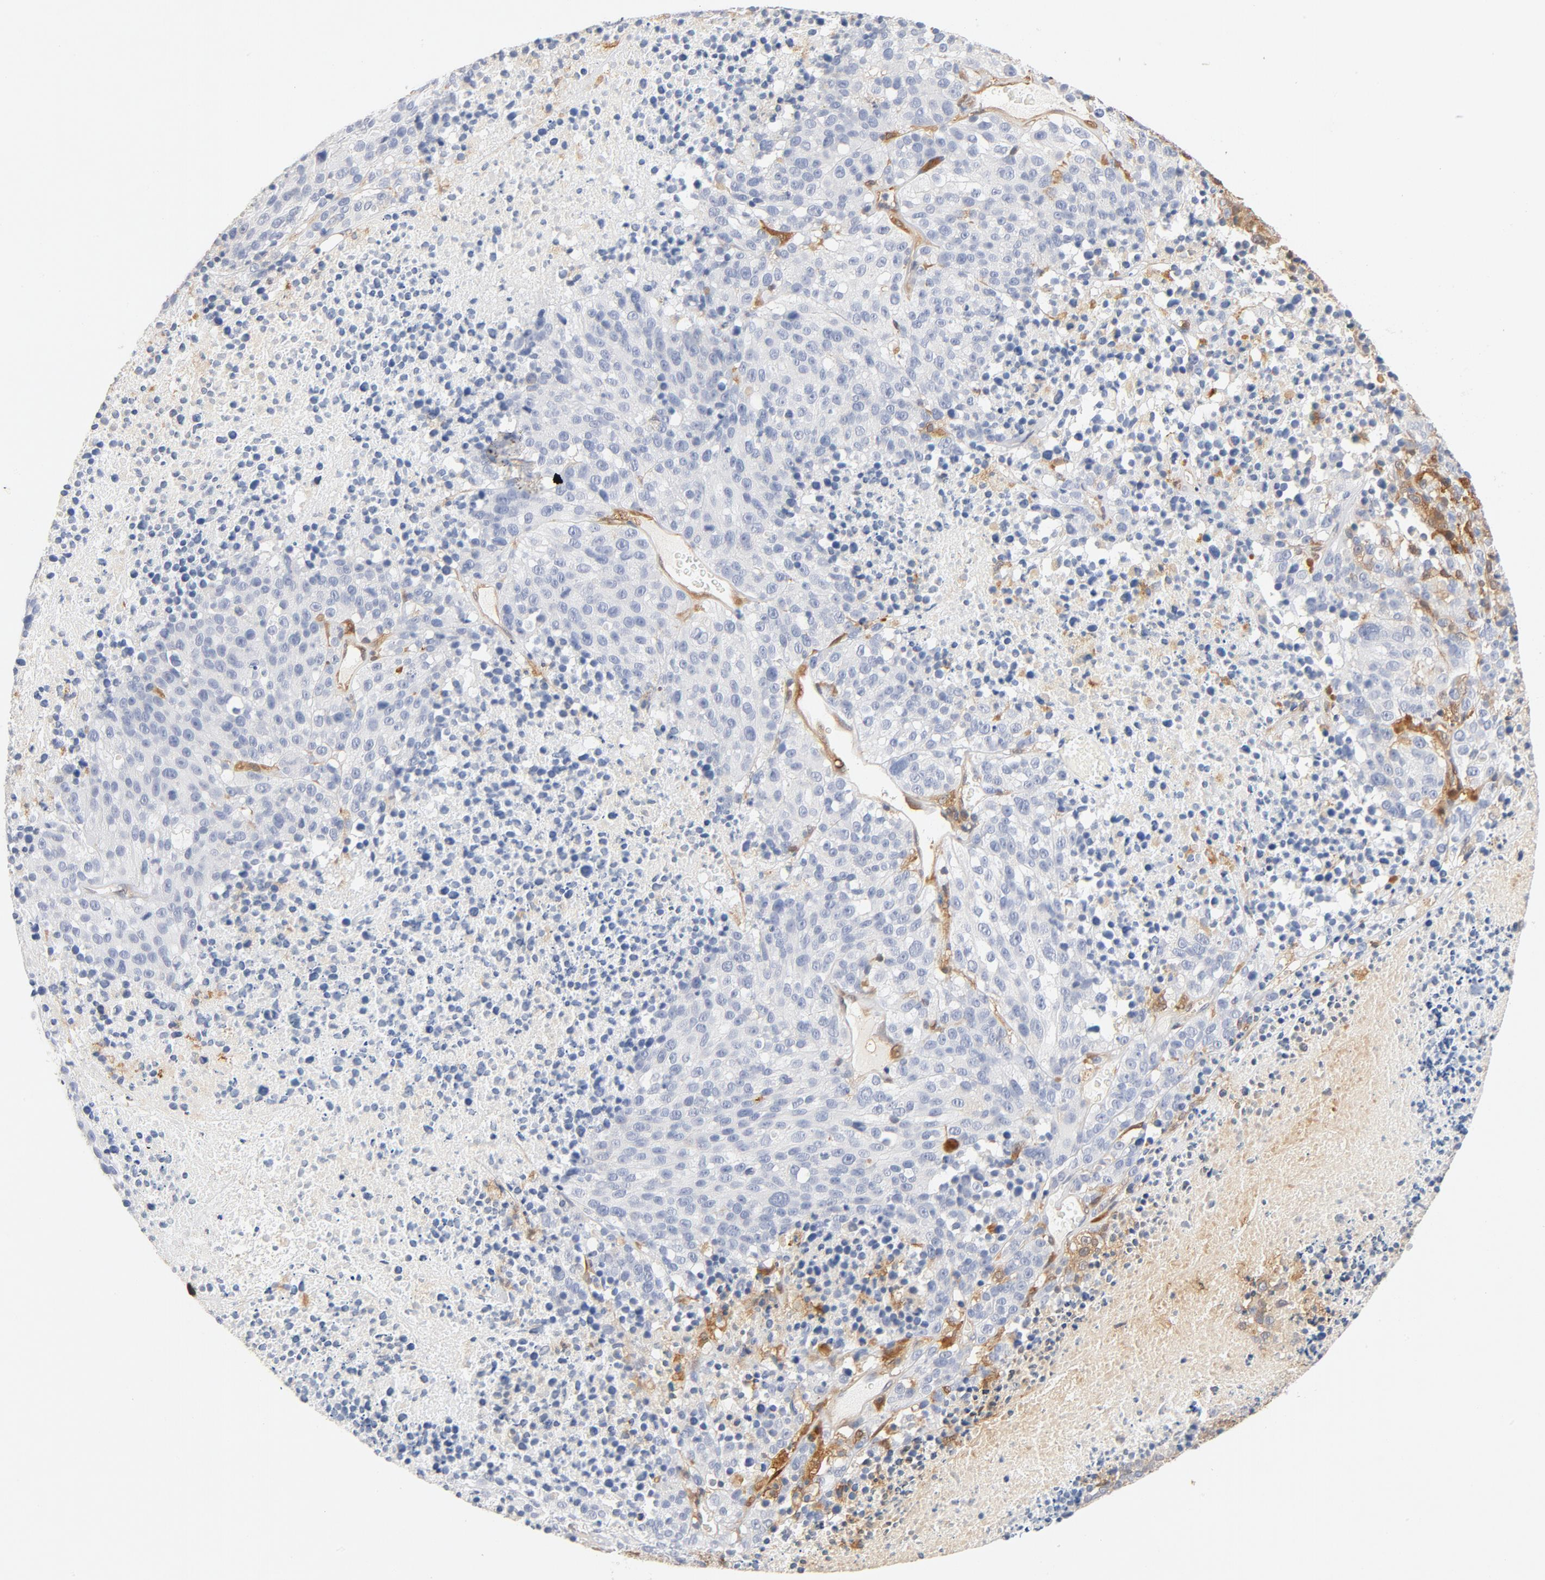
{"staining": {"intensity": "strong", "quantity": ">75%", "location": "cytoplasmic/membranous"}, "tissue": "melanoma", "cell_type": "Tumor cells", "image_type": "cancer", "snomed": [{"axis": "morphology", "description": "Malignant melanoma, Metastatic site"}, {"axis": "topography", "description": "Cerebral cortex"}], "caption": "Immunohistochemistry (IHC) photomicrograph of neoplastic tissue: malignant melanoma (metastatic site) stained using IHC demonstrates high levels of strong protein expression localized specifically in the cytoplasmic/membranous of tumor cells, appearing as a cytoplasmic/membranous brown color.", "gene": "STAT1", "patient": {"sex": "female", "age": 52}}